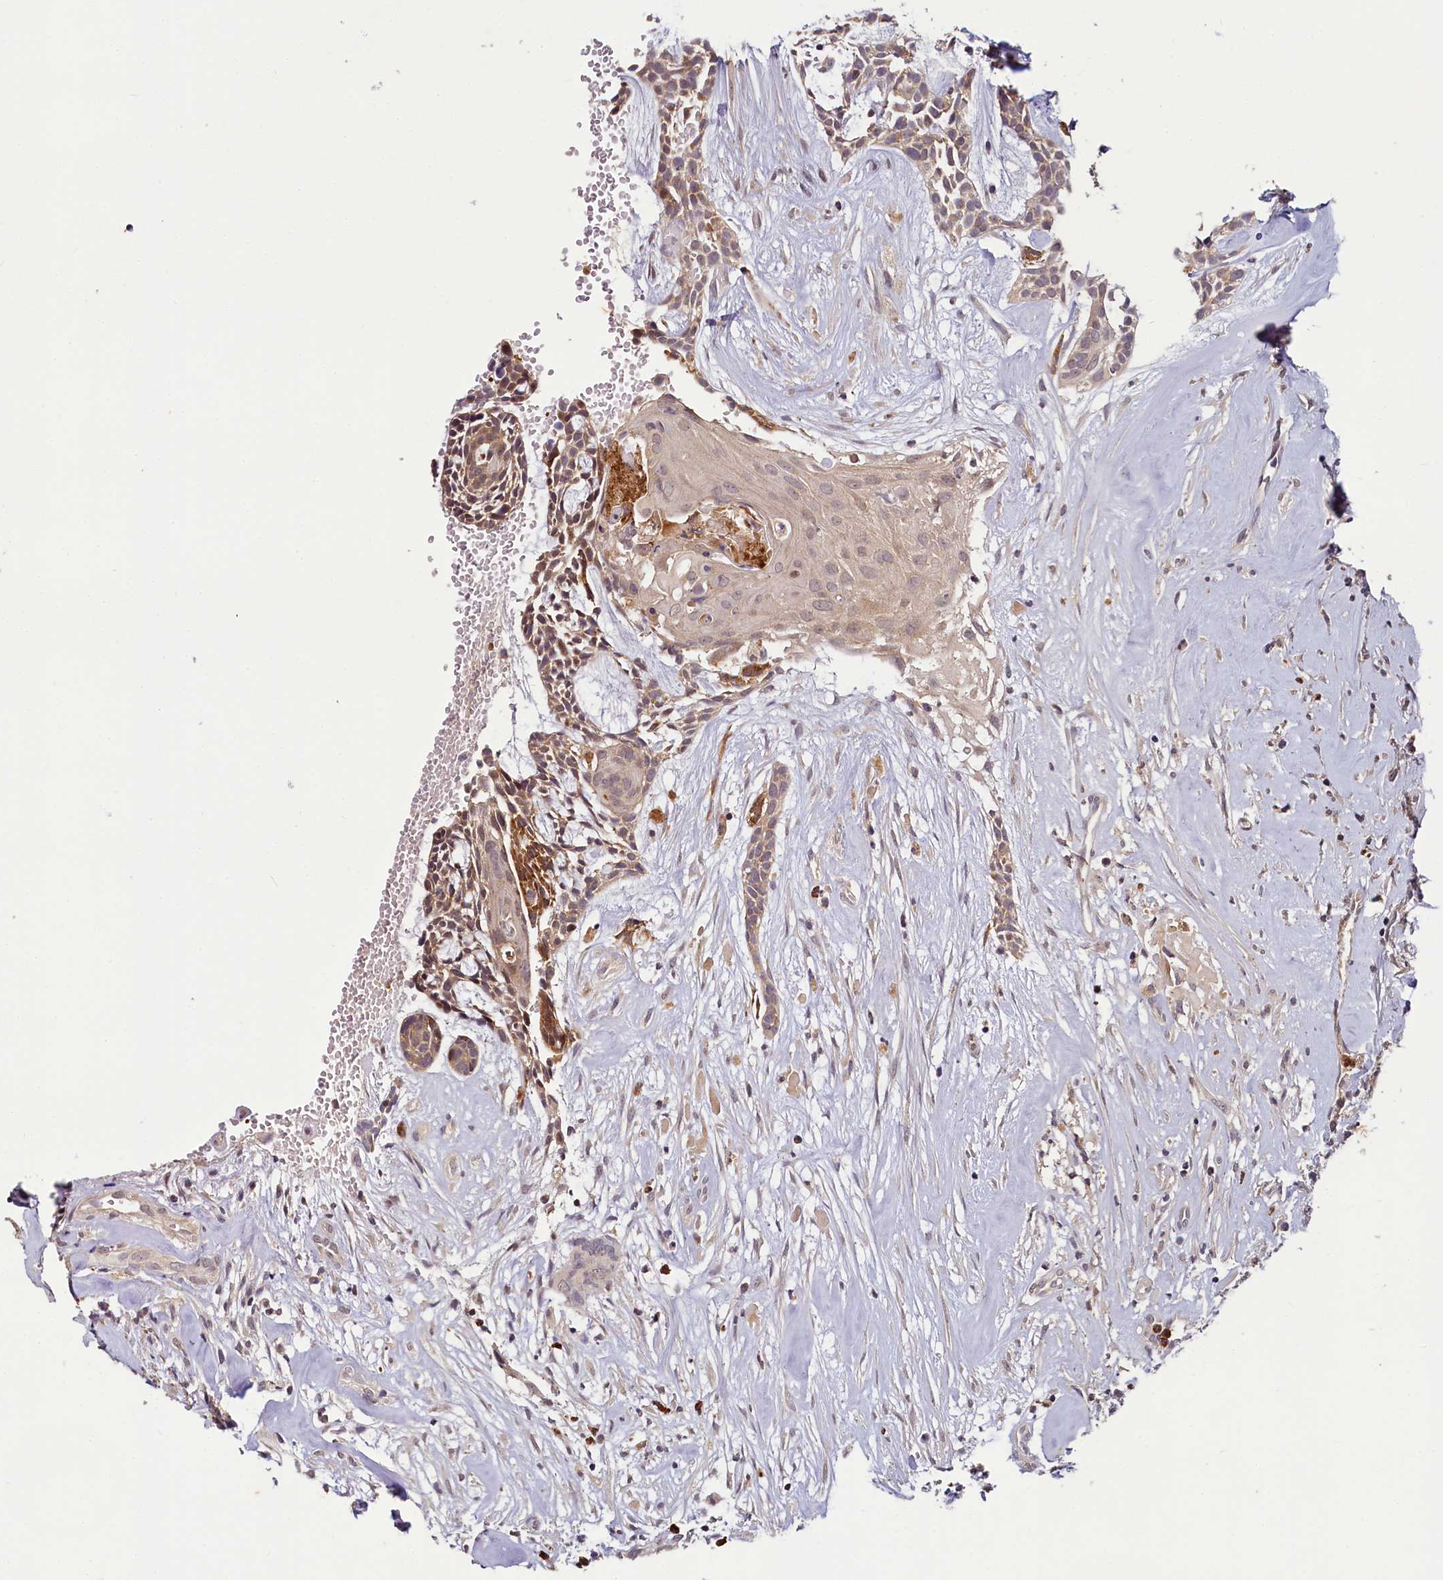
{"staining": {"intensity": "moderate", "quantity": "25%-75%", "location": "cytoplasmic/membranous"}, "tissue": "head and neck cancer", "cell_type": "Tumor cells", "image_type": "cancer", "snomed": [{"axis": "morphology", "description": "Adenocarcinoma, NOS"}, {"axis": "topography", "description": "Subcutis"}, {"axis": "topography", "description": "Head-Neck"}], "caption": "Moderate cytoplasmic/membranous staining for a protein is appreciated in approximately 25%-75% of tumor cells of head and neck adenocarcinoma using immunohistochemistry.", "gene": "TMEM39A", "patient": {"sex": "female", "age": 73}}